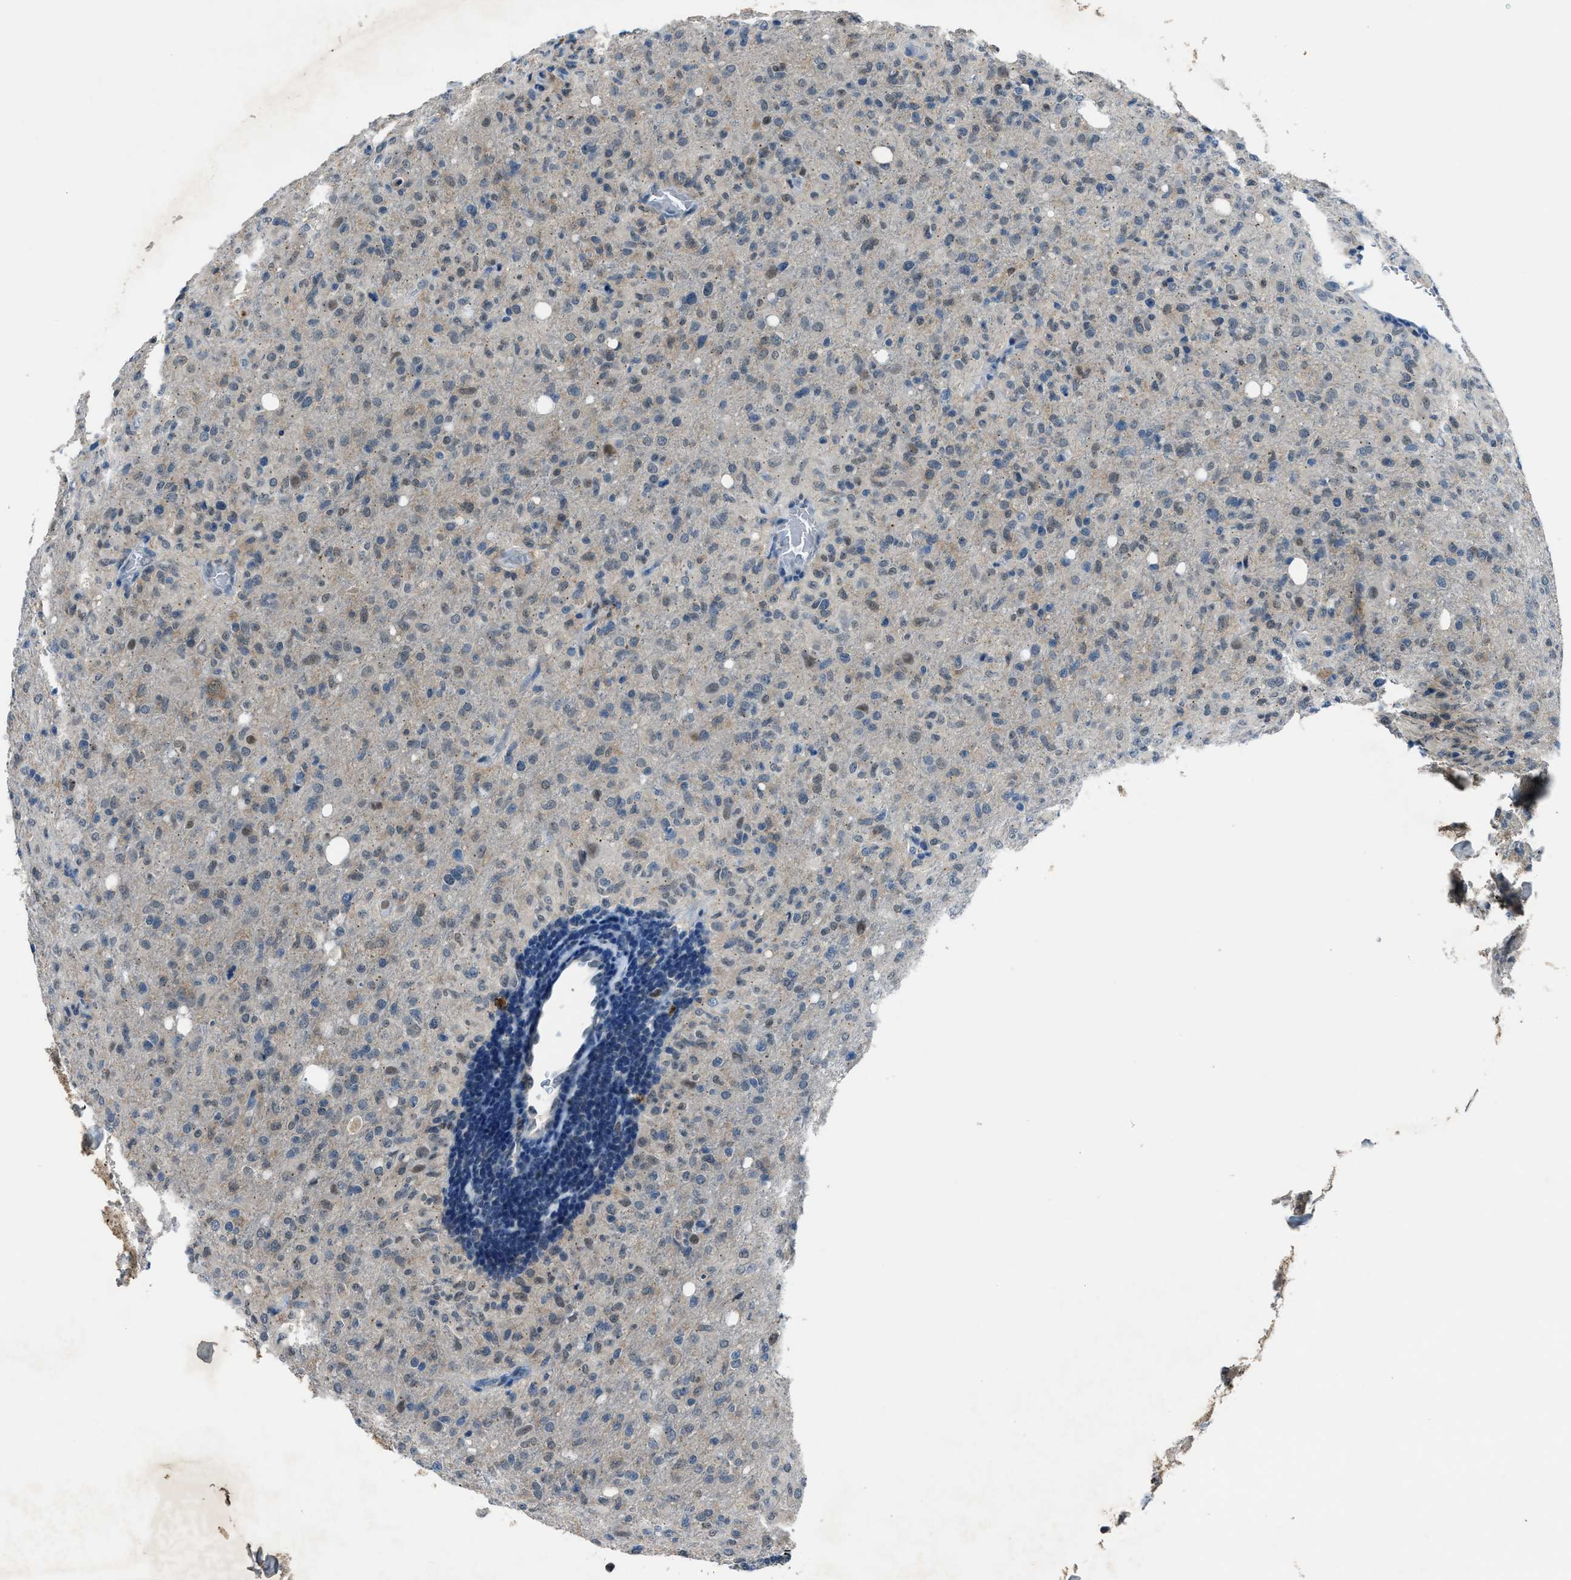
{"staining": {"intensity": "weak", "quantity": "<25%", "location": "nuclear"}, "tissue": "glioma", "cell_type": "Tumor cells", "image_type": "cancer", "snomed": [{"axis": "morphology", "description": "Glioma, malignant, High grade"}, {"axis": "topography", "description": "Brain"}], "caption": "Protein analysis of glioma reveals no significant positivity in tumor cells.", "gene": "DUSP19", "patient": {"sex": "female", "age": 57}}